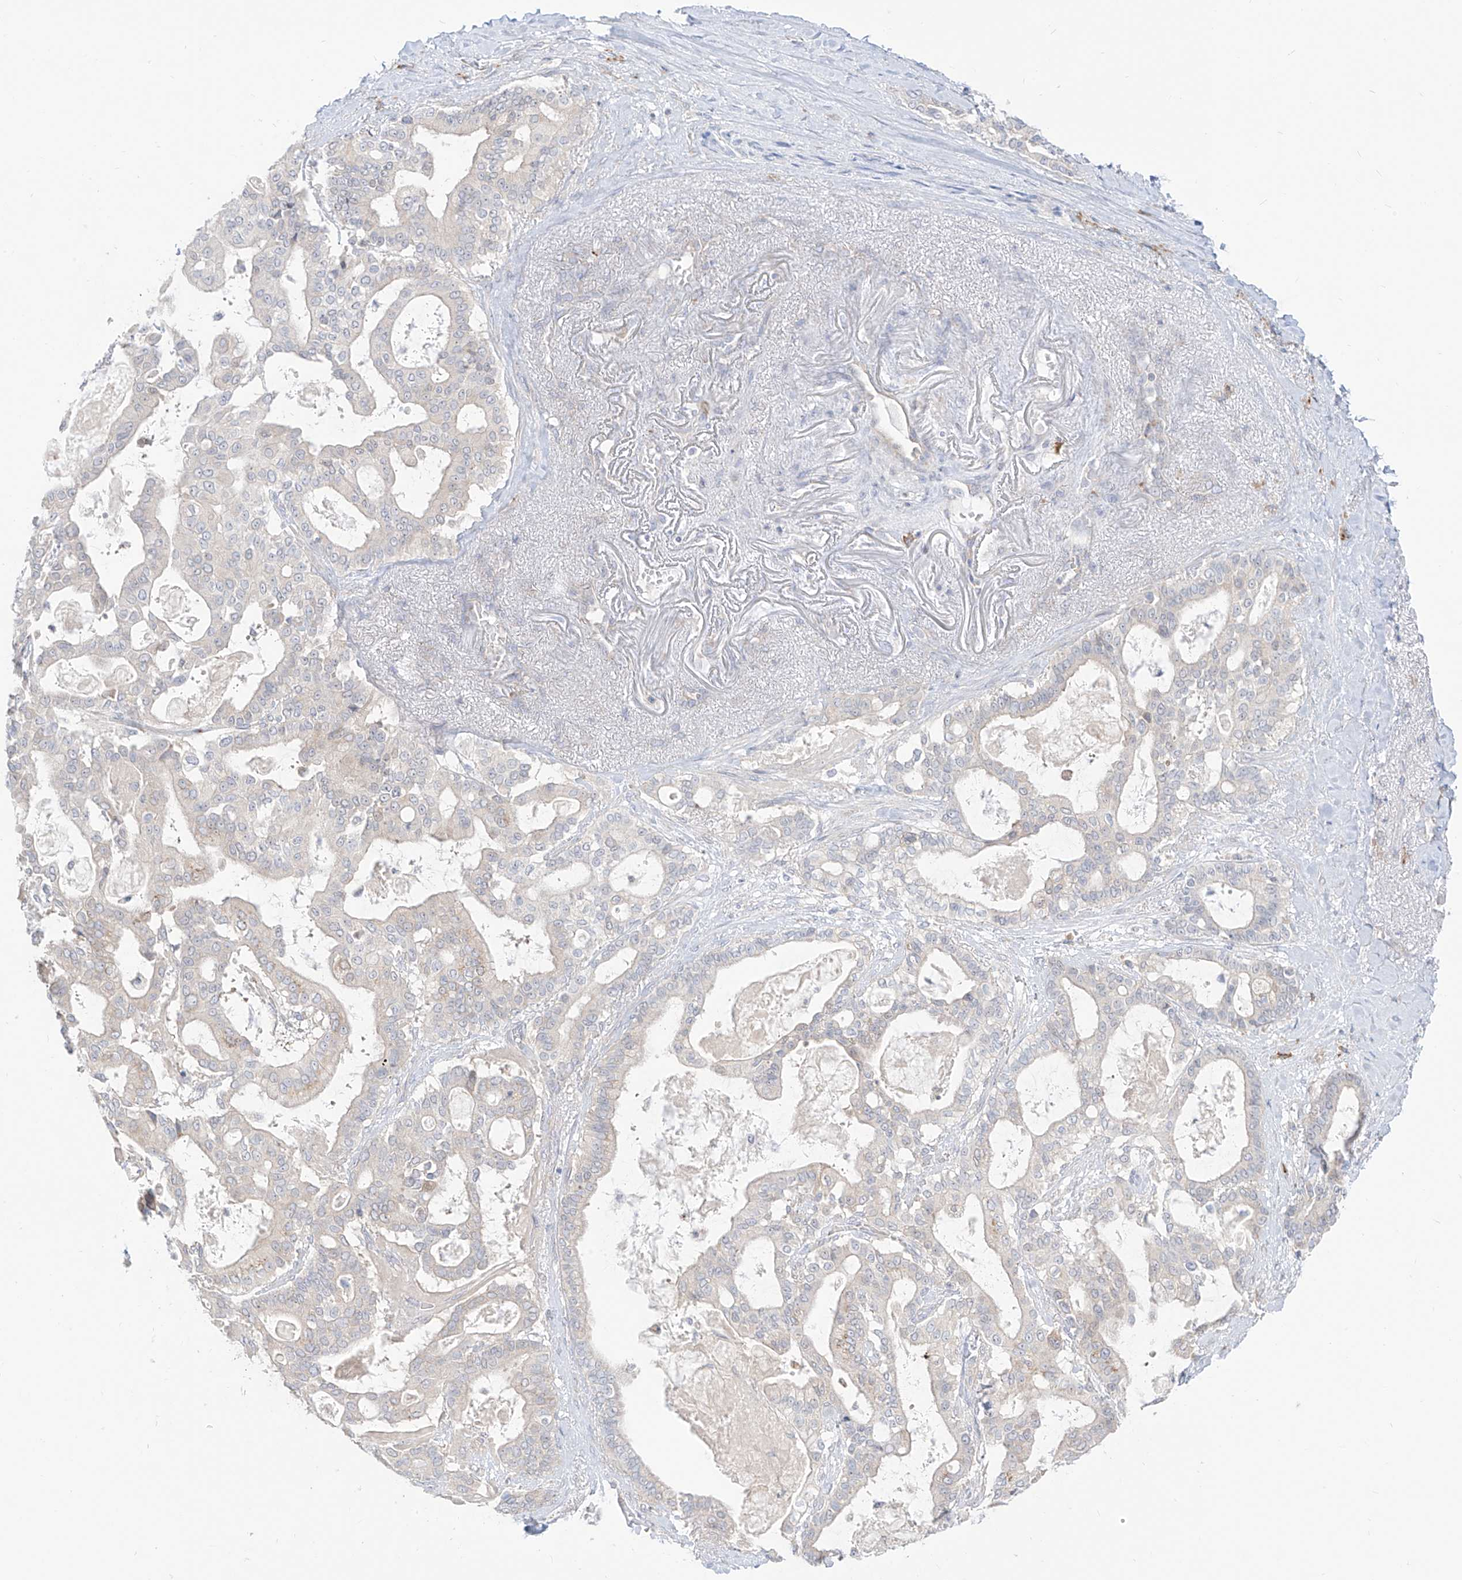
{"staining": {"intensity": "negative", "quantity": "none", "location": "none"}, "tissue": "pancreatic cancer", "cell_type": "Tumor cells", "image_type": "cancer", "snomed": [{"axis": "morphology", "description": "Adenocarcinoma, NOS"}, {"axis": "topography", "description": "Pancreas"}], "caption": "Immunohistochemical staining of human adenocarcinoma (pancreatic) demonstrates no significant expression in tumor cells.", "gene": "SYTL3", "patient": {"sex": "male", "age": 63}}